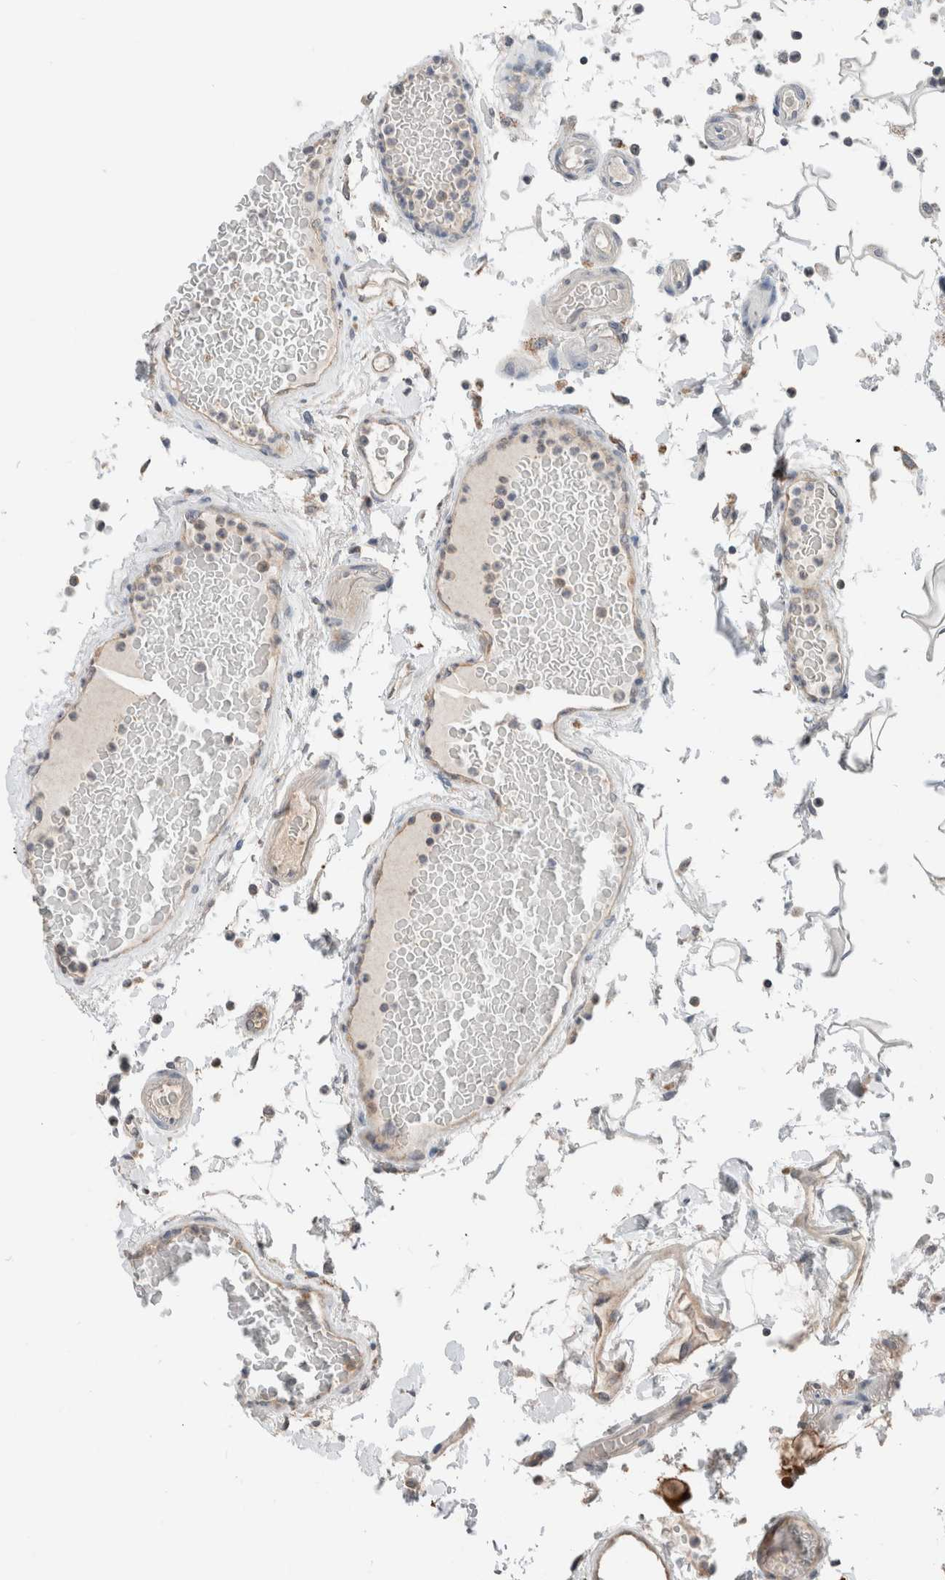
{"staining": {"intensity": "strong", "quantity": ">75%", "location": "cytoplasmic/membranous"}, "tissue": "duodenum", "cell_type": "Glandular cells", "image_type": "normal", "snomed": [{"axis": "morphology", "description": "Normal tissue, NOS"}, {"axis": "topography", "description": "Small intestine, NOS"}], "caption": "A photomicrograph of duodenum stained for a protein exhibits strong cytoplasmic/membranous brown staining in glandular cells.", "gene": "XPNPEP1", "patient": {"sex": "female", "age": 71}}